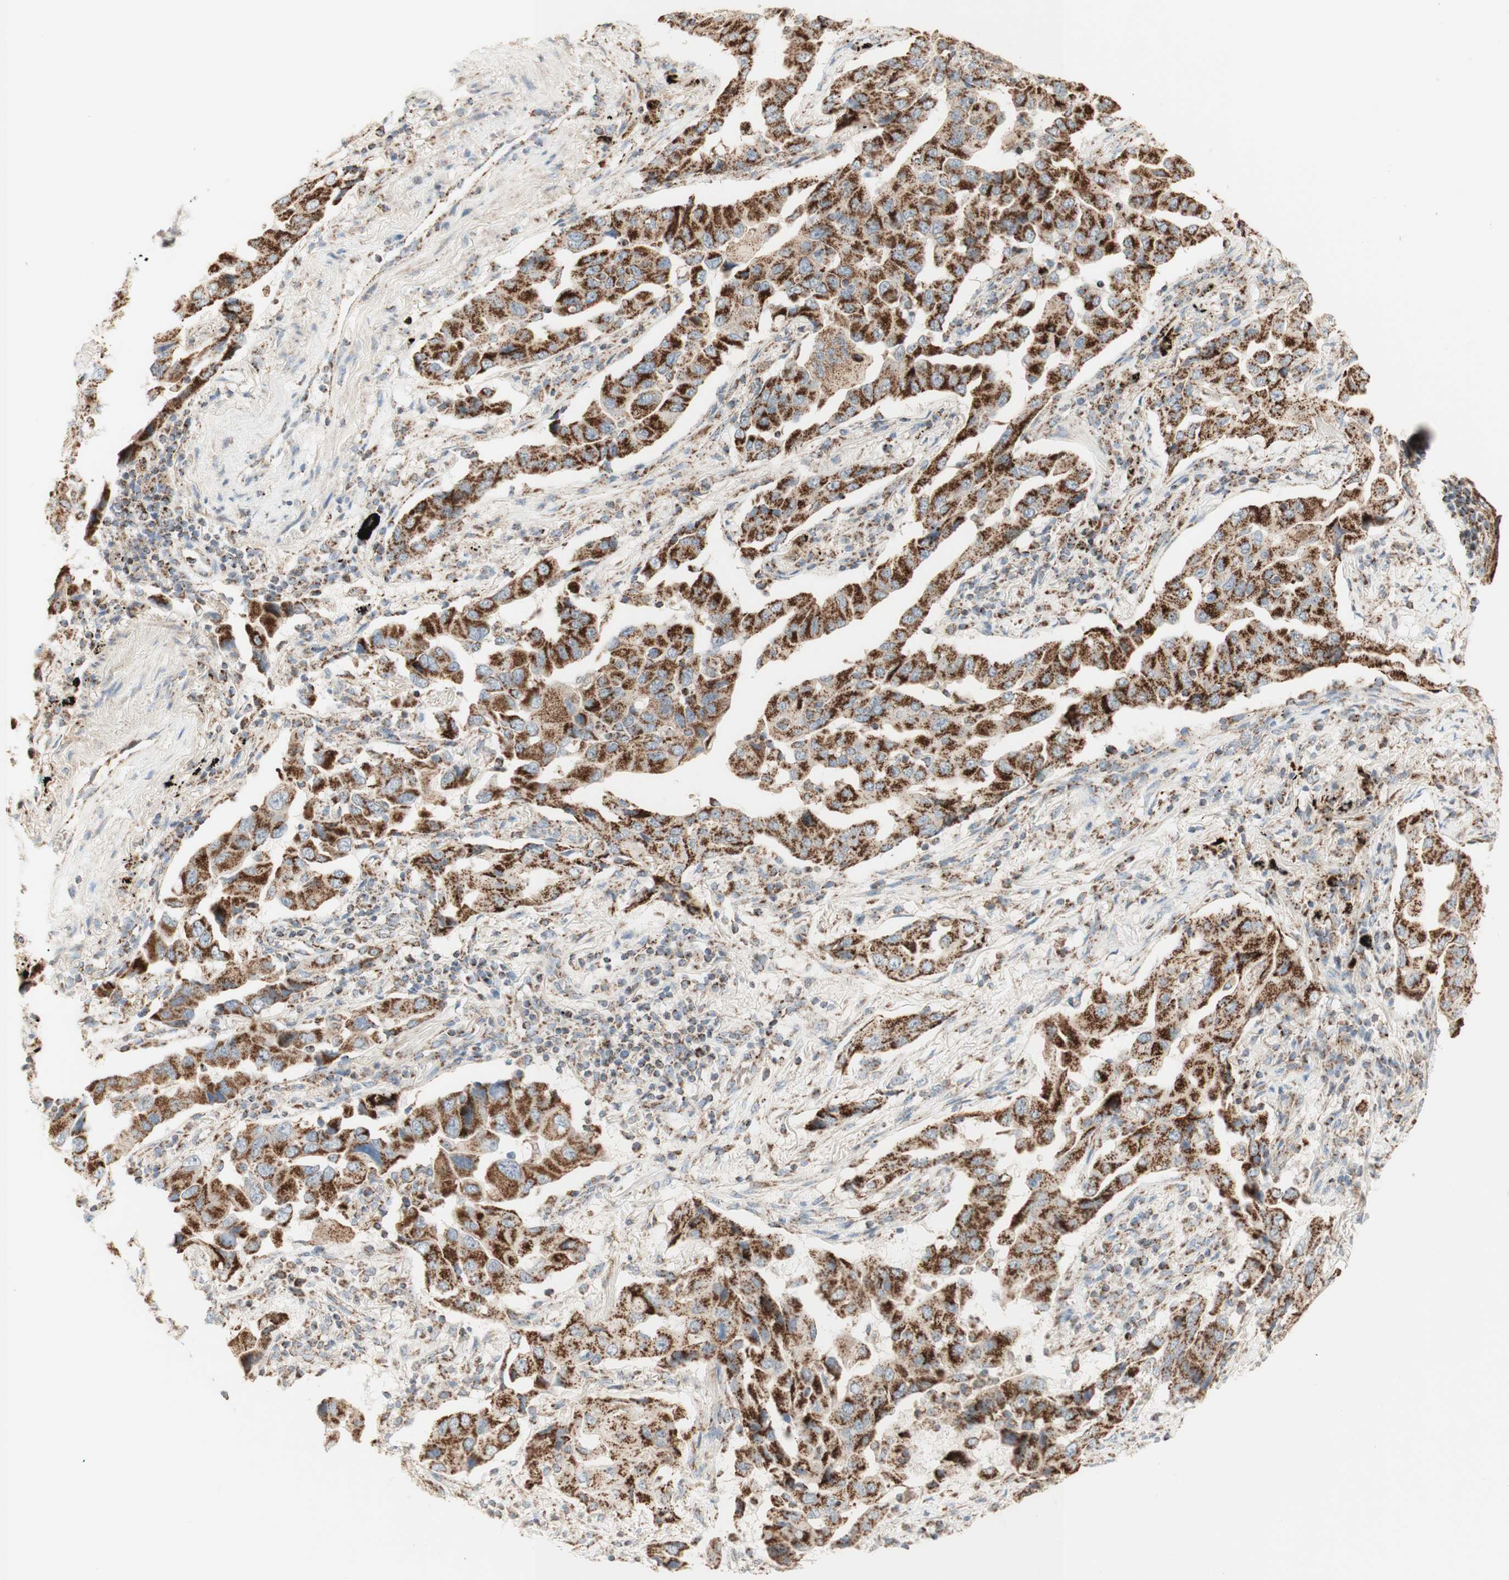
{"staining": {"intensity": "strong", "quantity": ">75%", "location": "cytoplasmic/membranous"}, "tissue": "lung cancer", "cell_type": "Tumor cells", "image_type": "cancer", "snomed": [{"axis": "morphology", "description": "Adenocarcinoma, NOS"}, {"axis": "topography", "description": "Lung"}], "caption": "Lung cancer stained with a brown dye reveals strong cytoplasmic/membranous positive expression in approximately >75% of tumor cells.", "gene": "LETM1", "patient": {"sex": "female", "age": 65}}